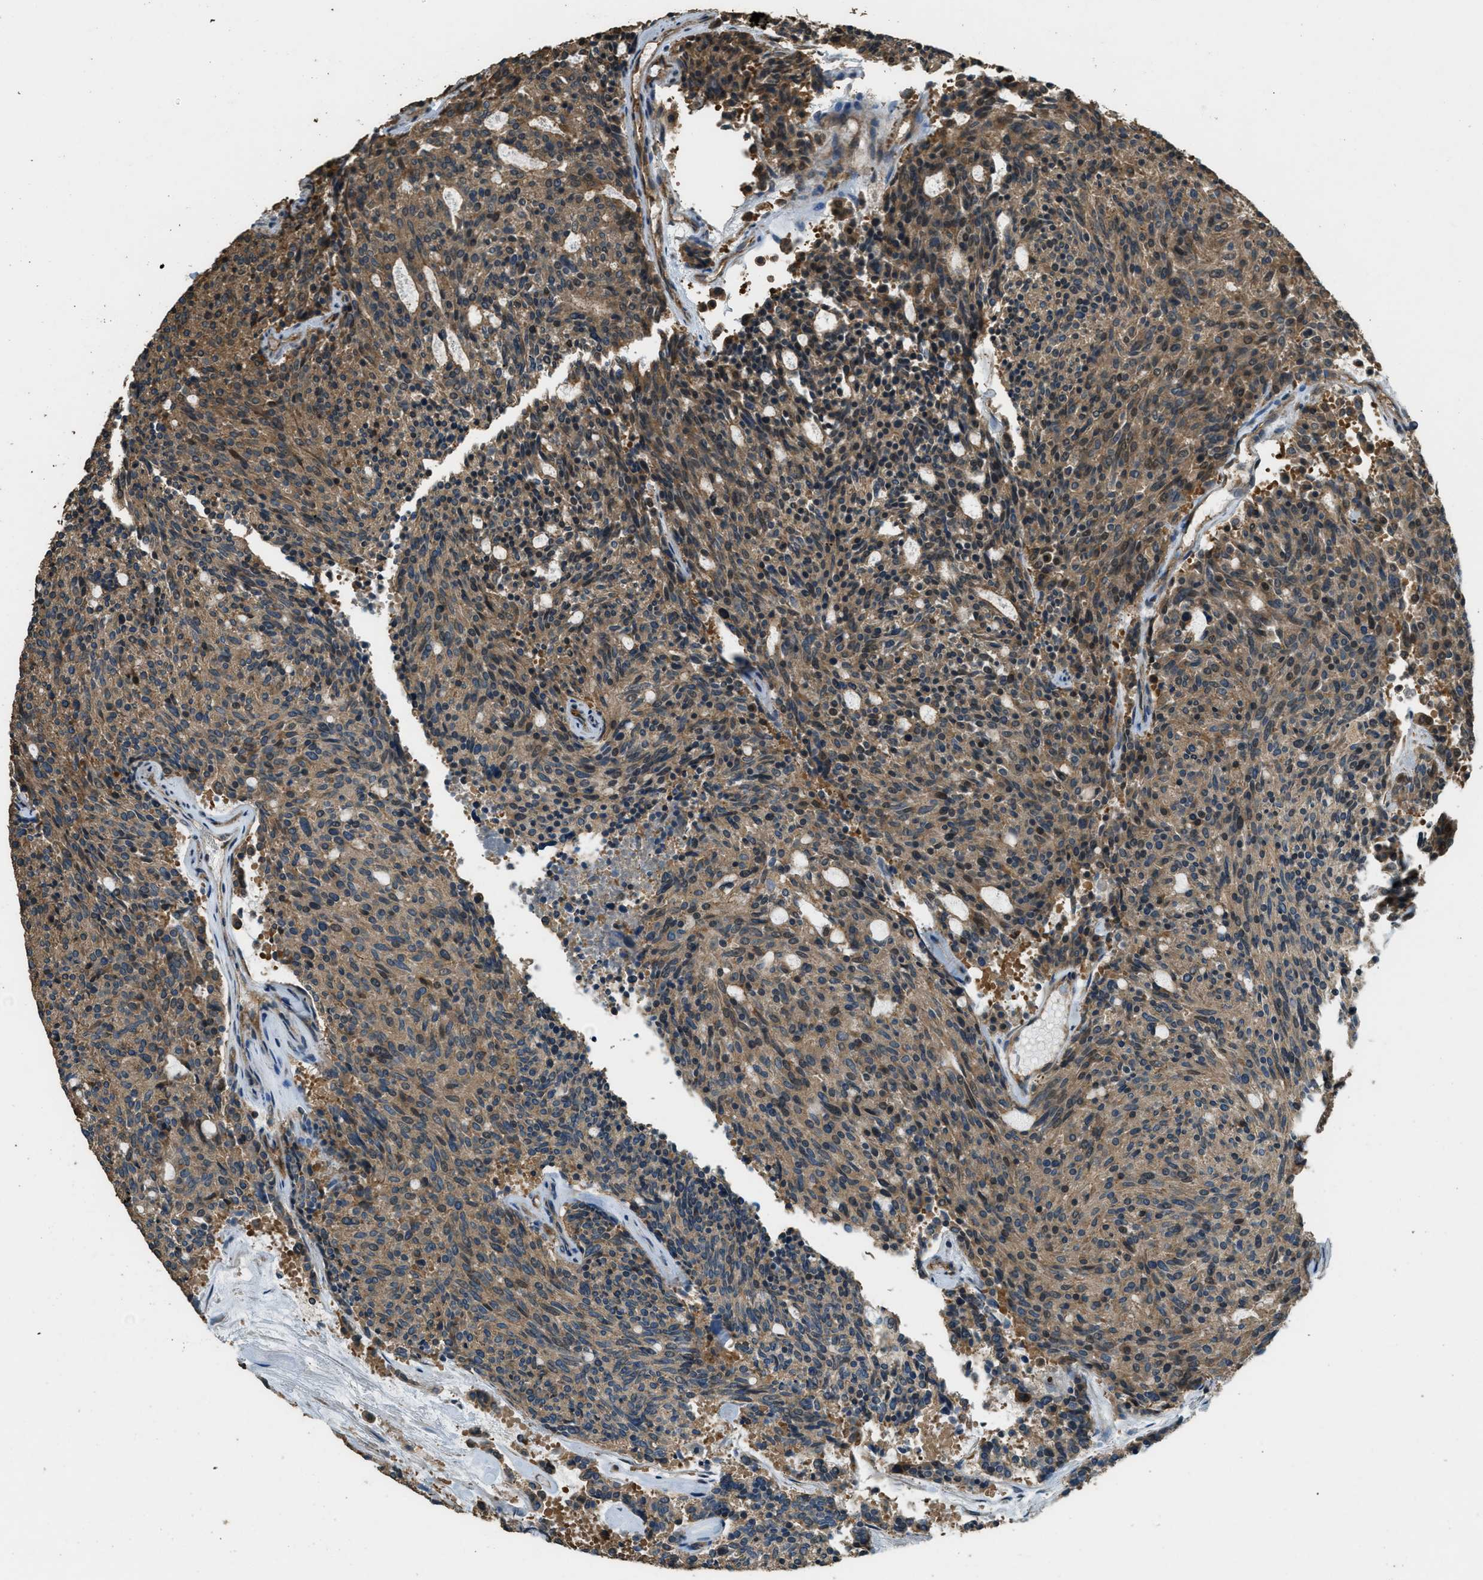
{"staining": {"intensity": "moderate", "quantity": ">75%", "location": "cytoplasmic/membranous"}, "tissue": "carcinoid", "cell_type": "Tumor cells", "image_type": "cancer", "snomed": [{"axis": "morphology", "description": "Carcinoid, malignant, NOS"}, {"axis": "topography", "description": "Pancreas"}], "caption": "Protein positivity by immunohistochemistry demonstrates moderate cytoplasmic/membranous expression in approximately >75% of tumor cells in carcinoid.", "gene": "MARS1", "patient": {"sex": "female", "age": 54}}